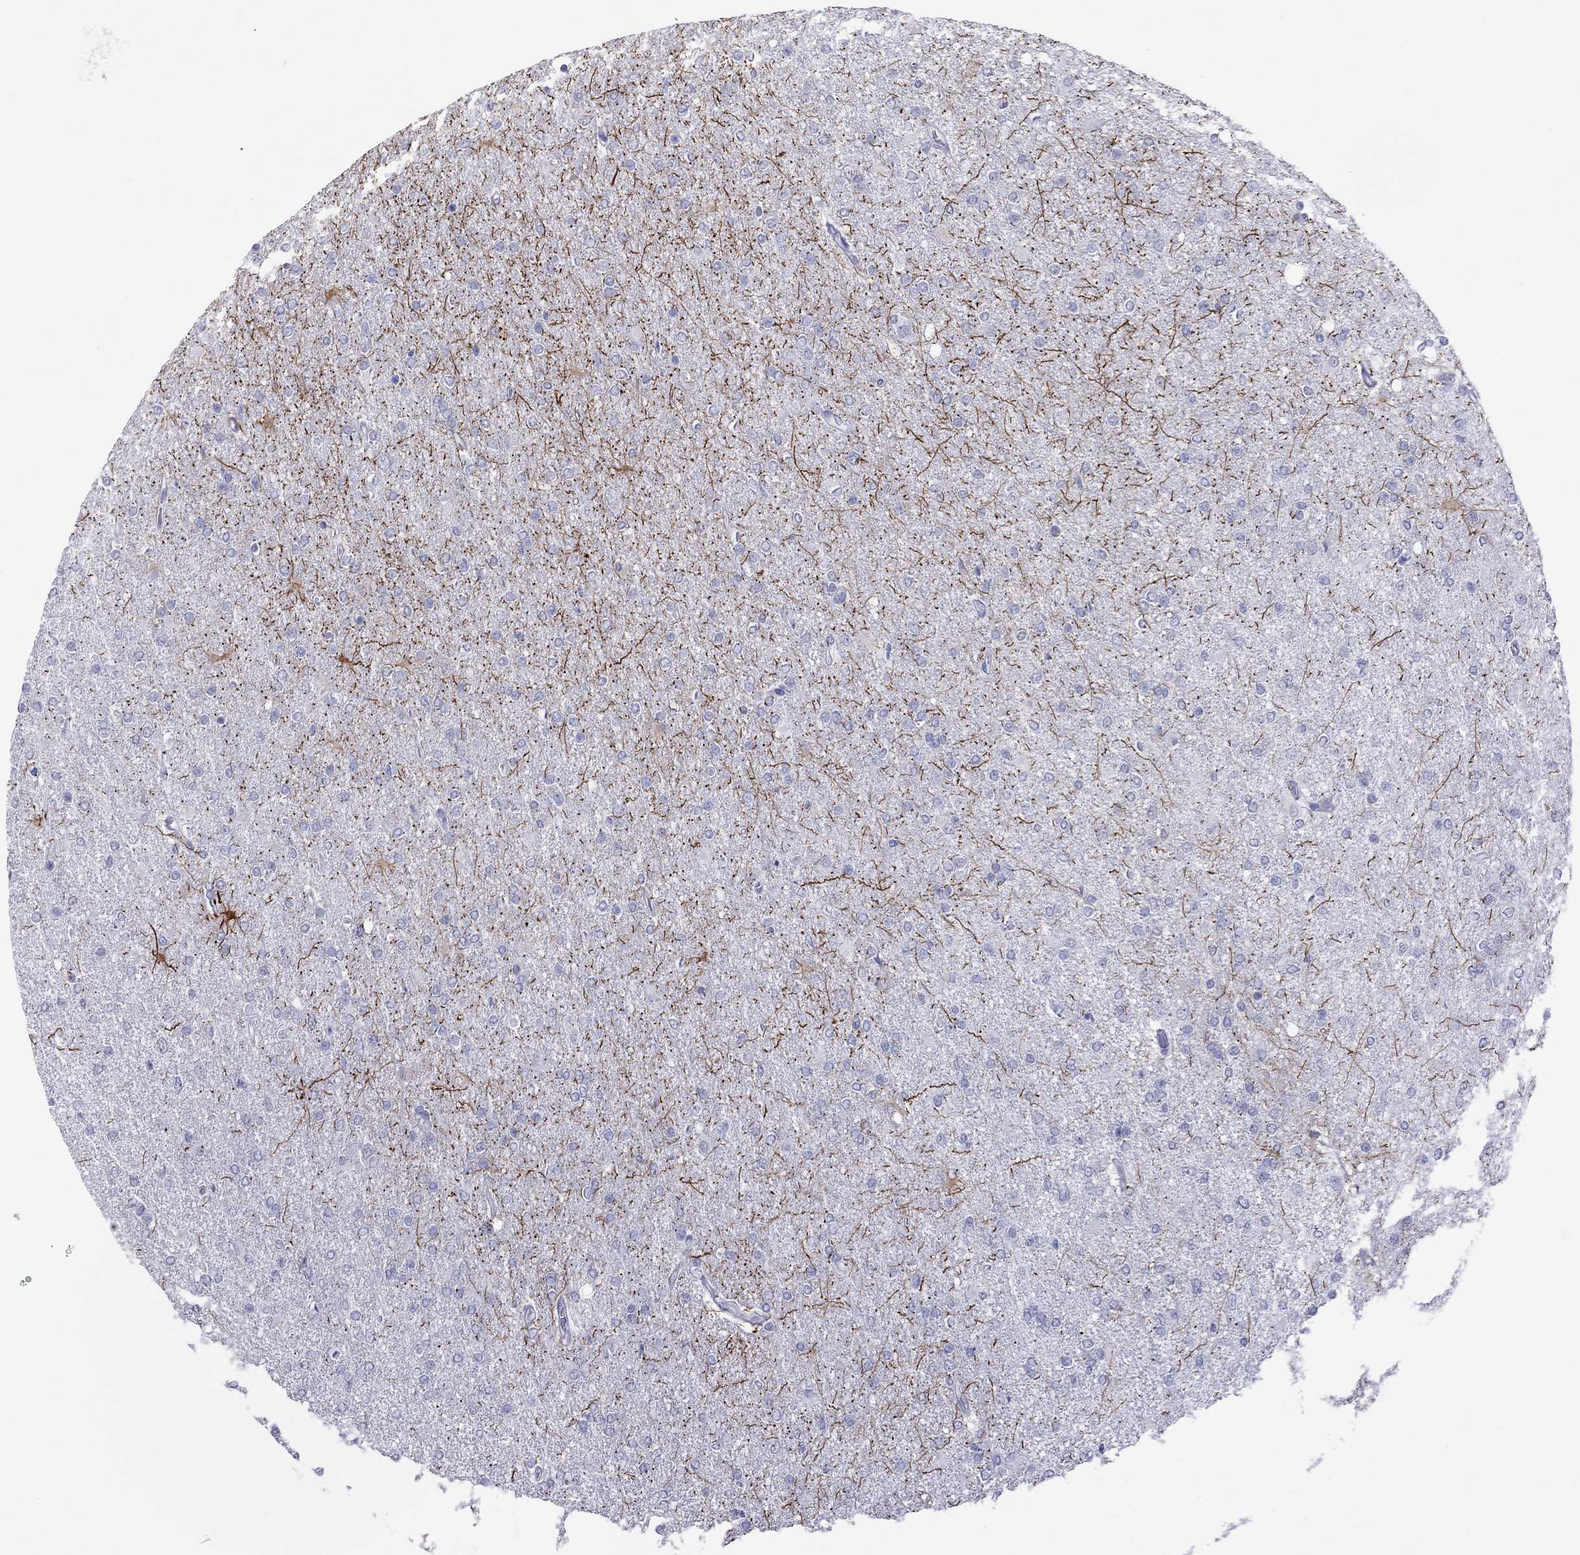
{"staining": {"intensity": "negative", "quantity": "none", "location": "none"}, "tissue": "glioma", "cell_type": "Tumor cells", "image_type": "cancer", "snomed": [{"axis": "morphology", "description": "Glioma, malignant, High grade"}, {"axis": "topography", "description": "Cerebral cortex"}], "caption": "Malignant glioma (high-grade) stained for a protein using immunohistochemistry demonstrates no positivity tumor cells.", "gene": "CHRNB3", "patient": {"sex": "male", "age": 70}}